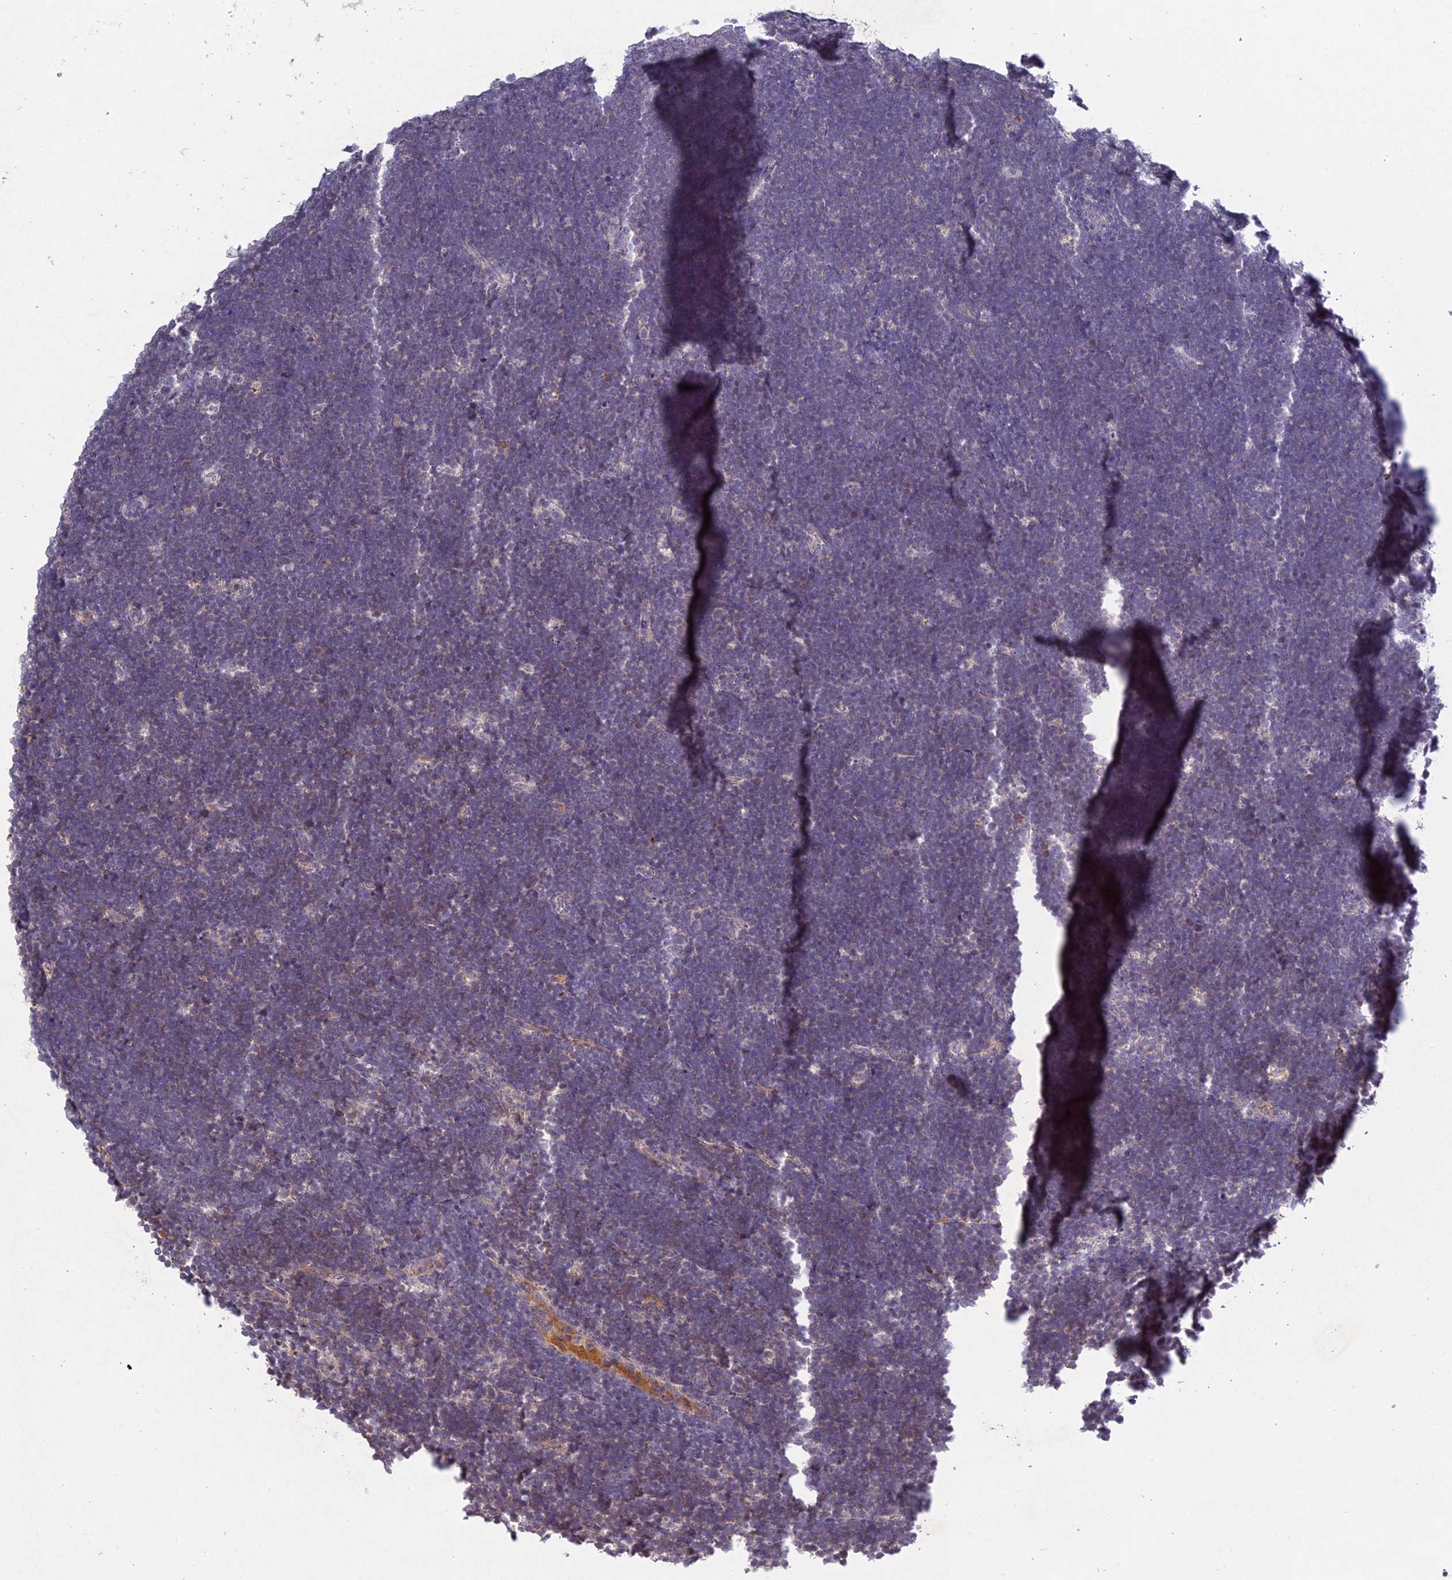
{"staining": {"intensity": "negative", "quantity": "none", "location": "none"}, "tissue": "lymphoma", "cell_type": "Tumor cells", "image_type": "cancer", "snomed": [{"axis": "morphology", "description": "Malignant lymphoma, non-Hodgkin's type, High grade"}, {"axis": "topography", "description": "Lymph node"}], "caption": "Tumor cells show no significant positivity in lymphoma. (Brightfield microscopy of DAB (3,3'-diaminobenzidine) immunohistochemistry at high magnification).", "gene": "CHST5", "patient": {"sex": "male", "age": 13}}